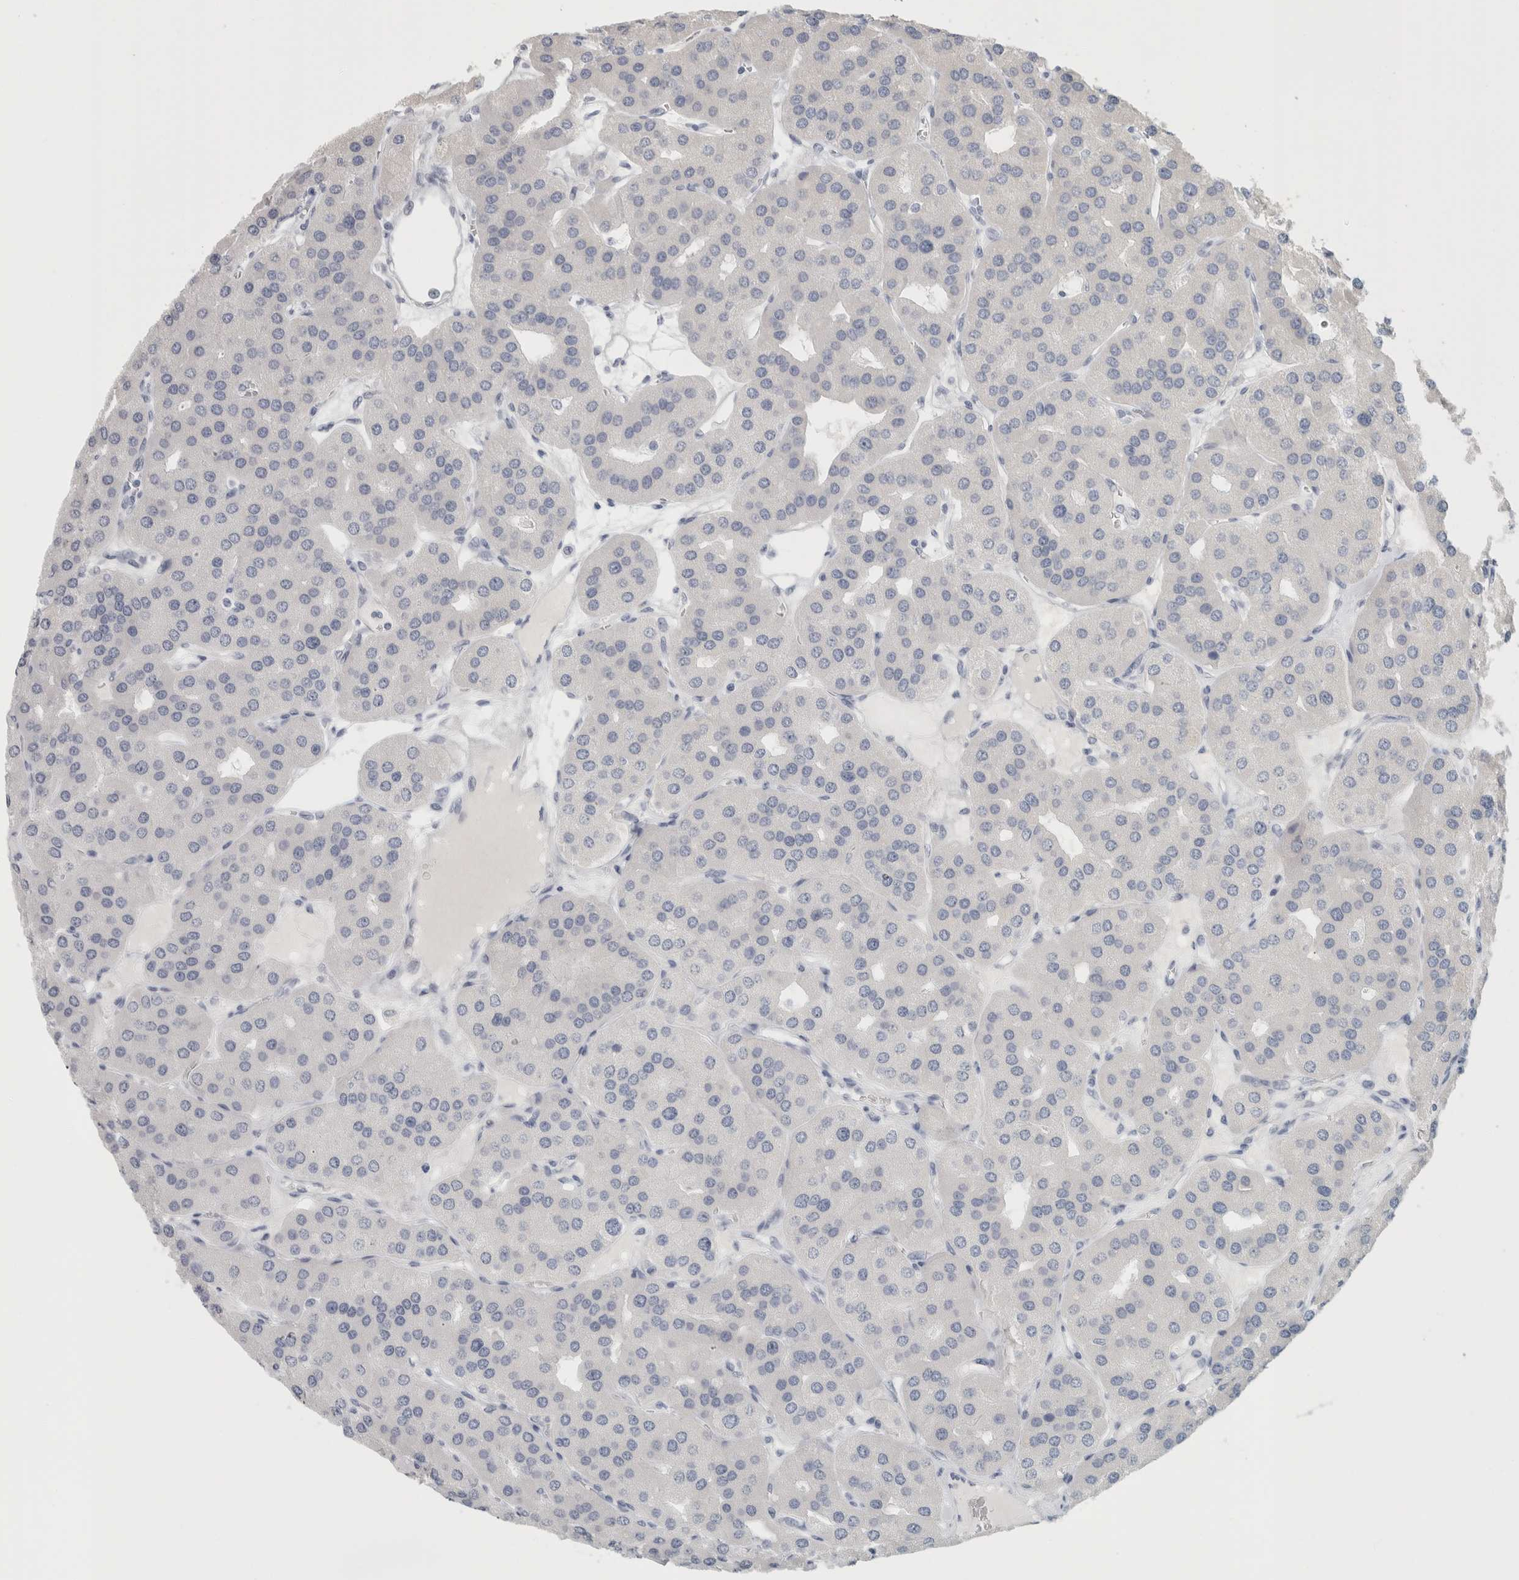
{"staining": {"intensity": "weak", "quantity": "<25%", "location": "cytoplasmic/membranous"}, "tissue": "parathyroid gland", "cell_type": "Glandular cells", "image_type": "normal", "snomed": [{"axis": "morphology", "description": "Normal tissue, NOS"}, {"axis": "morphology", "description": "Adenoma, NOS"}, {"axis": "topography", "description": "Parathyroid gland"}], "caption": "IHC micrograph of normal parathyroid gland stained for a protein (brown), which reveals no expression in glandular cells.", "gene": "SLC28A3", "patient": {"sex": "female", "age": 86}}